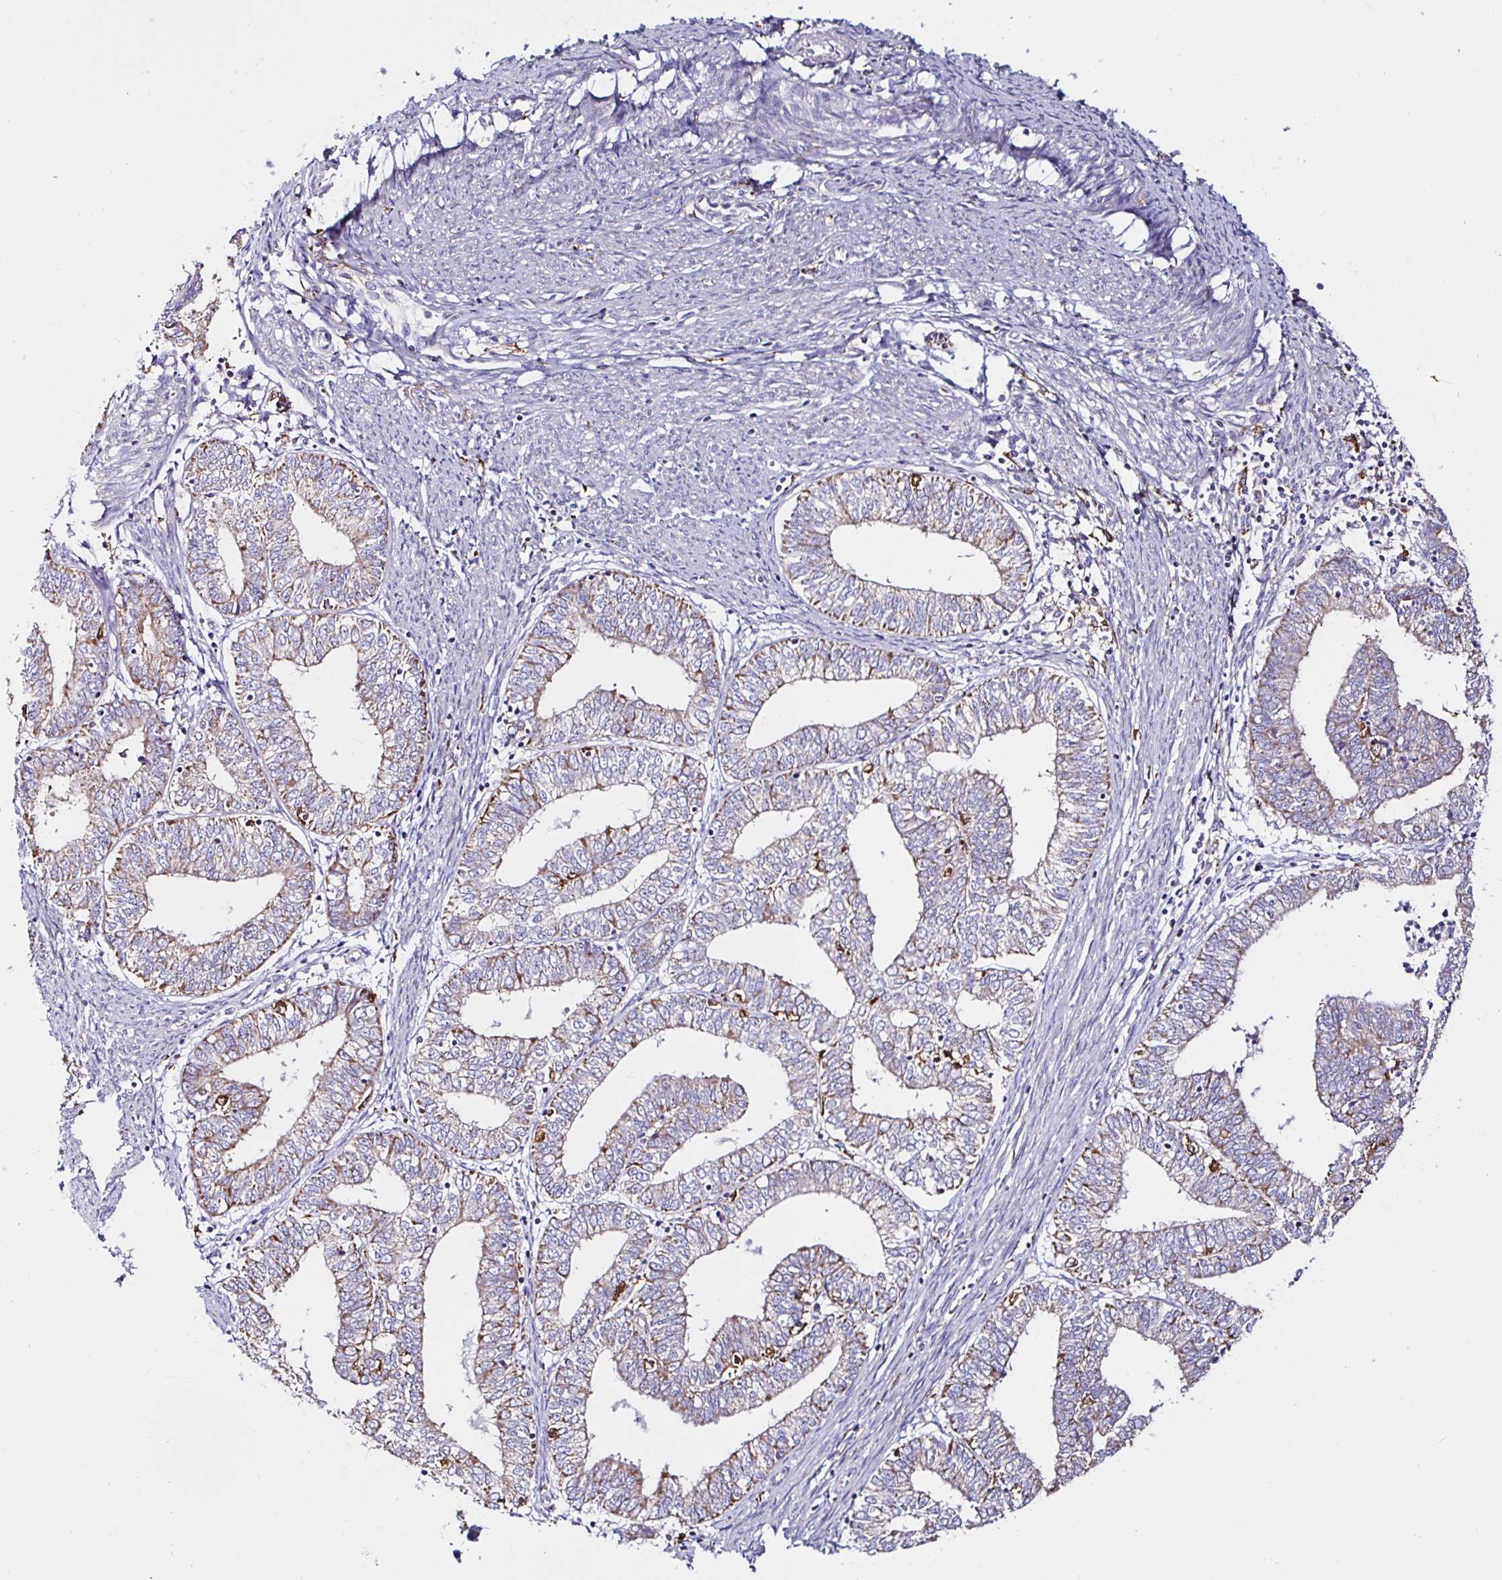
{"staining": {"intensity": "moderate", "quantity": "25%-75%", "location": "cytoplasmic/membranous"}, "tissue": "endometrial cancer", "cell_type": "Tumor cells", "image_type": "cancer", "snomed": [{"axis": "morphology", "description": "Adenocarcinoma, NOS"}, {"axis": "topography", "description": "Endometrium"}], "caption": "Immunohistochemistry (IHC) (DAB (3,3'-diaminobenzidine)) staining of endometrial cancer shows moderate cytoplasmic/membranous protein staining in about 25%-75% of tumor cells. (Brightfield microscopy of DAB IHC at high magnification).", "gene": "MSR1", "patient": {"sex": "female", "age": 61}}